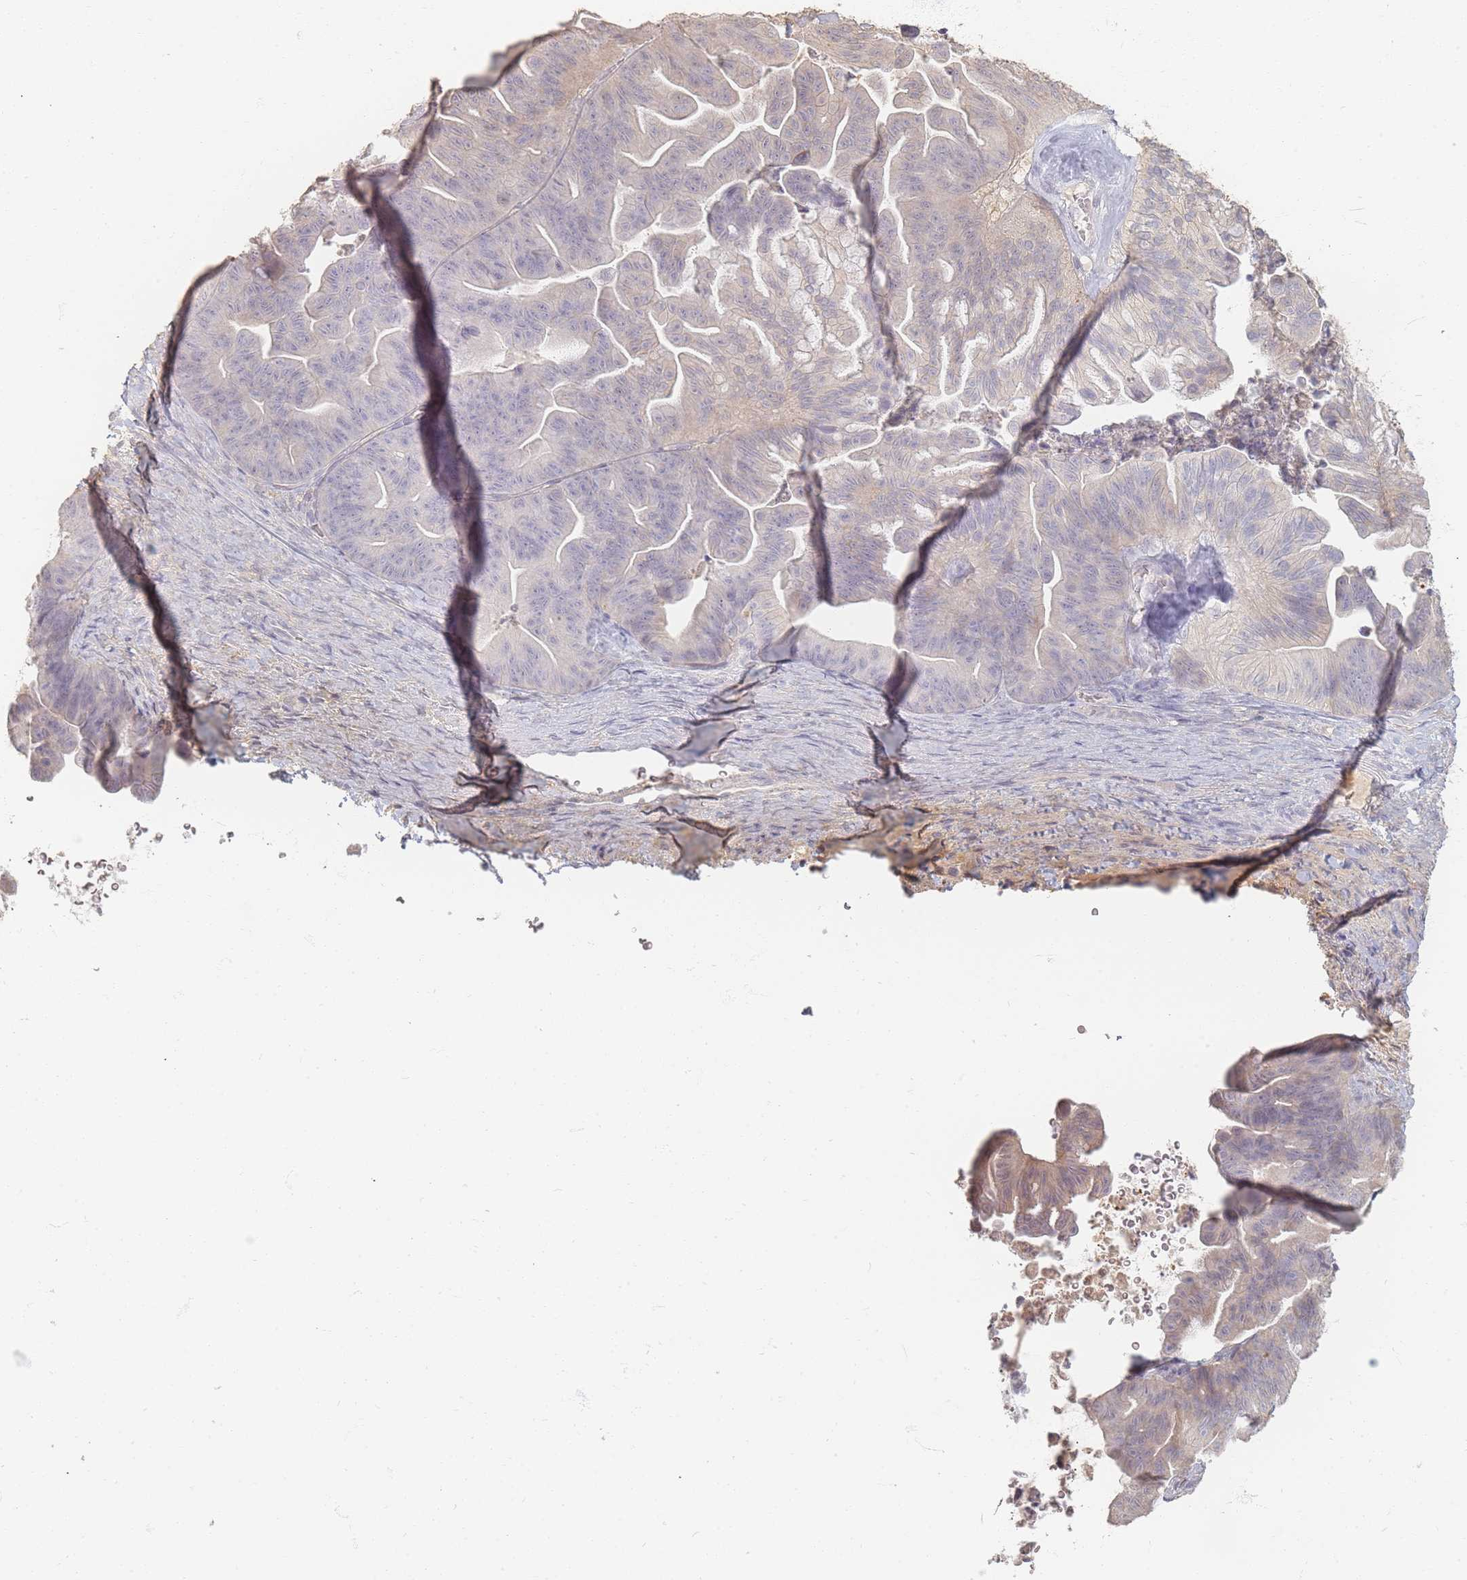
{"staining": {"intensity": "negative", "quantity": "none", "location": "none"}, "tissue": "ovarian cancer", "cell_type": "Tumor cells", "image_type": "cancer", "snomed": [{"axis": "morphology", "description": "Cystadenocarcinoma, mucinous, NOS"}, {"axis": "topography", "description": "Ovary"}], "caption": "The micrograph exhibits no staining of tumor cells in ovarian cancer. The staining is performed using DAB brown chromogen with nuclei counter-stained in using hematoxylin.", "gene": "RFTN1", "patient": {"sex": "female", "age": 67}}